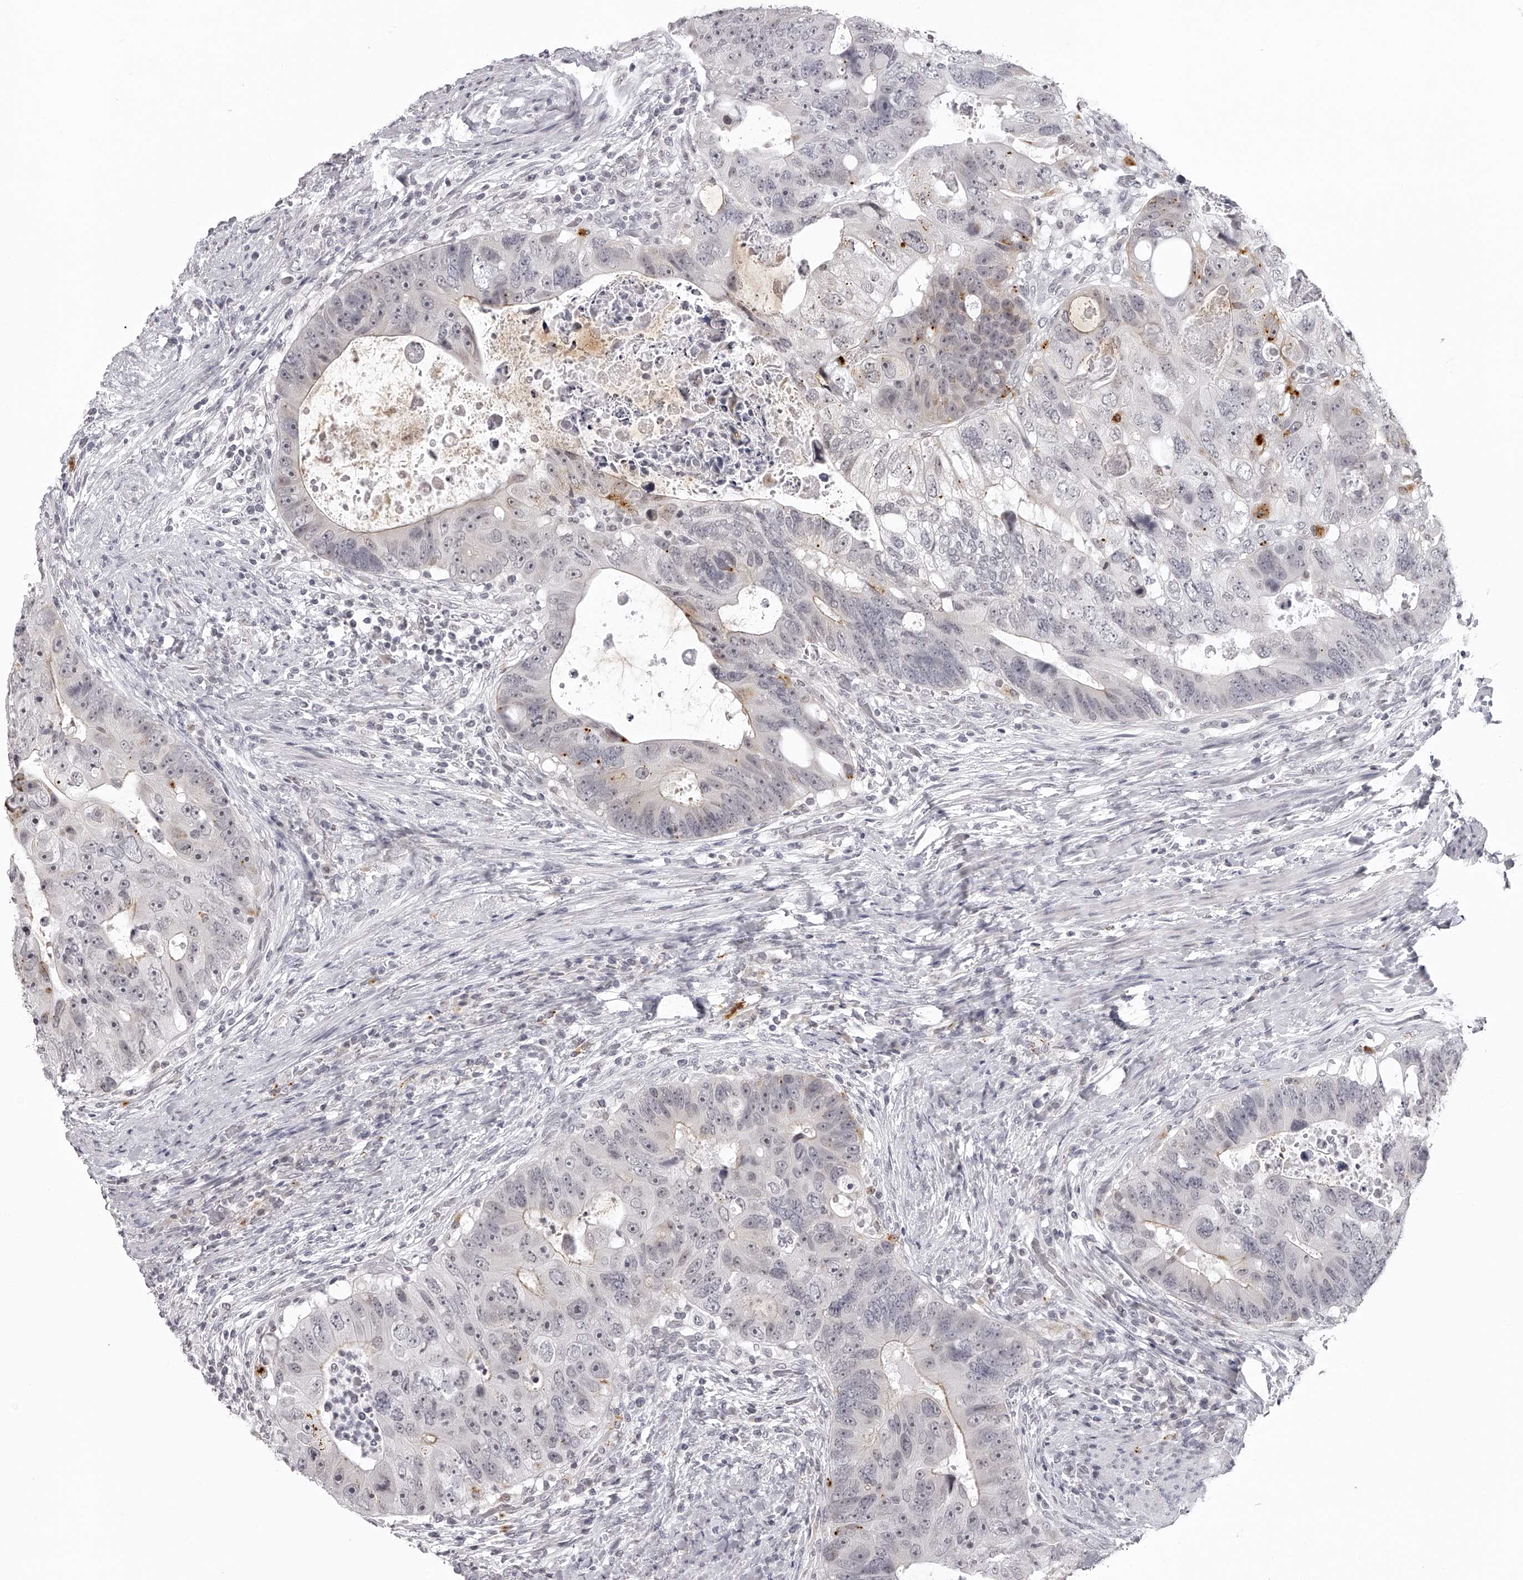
{"staining": {"intensity": "negative", "quantity": "none", "location": "none"}, "tissue": "colorectal cancer", "cell_type": "Tumor cells", "image_type": "cancer", "snomed": [{"axis": "morphology", "description": "Adenocarcinoma, NOS"}, {"axis": "topography", "description": "Rectum"}], "caption": "This is an immunohistochemistry histopathology image of colorectal cancer. There is no expression in tumor cells.", "gene": "RNF220", "patient": {"sex": "male", "age": 59}}